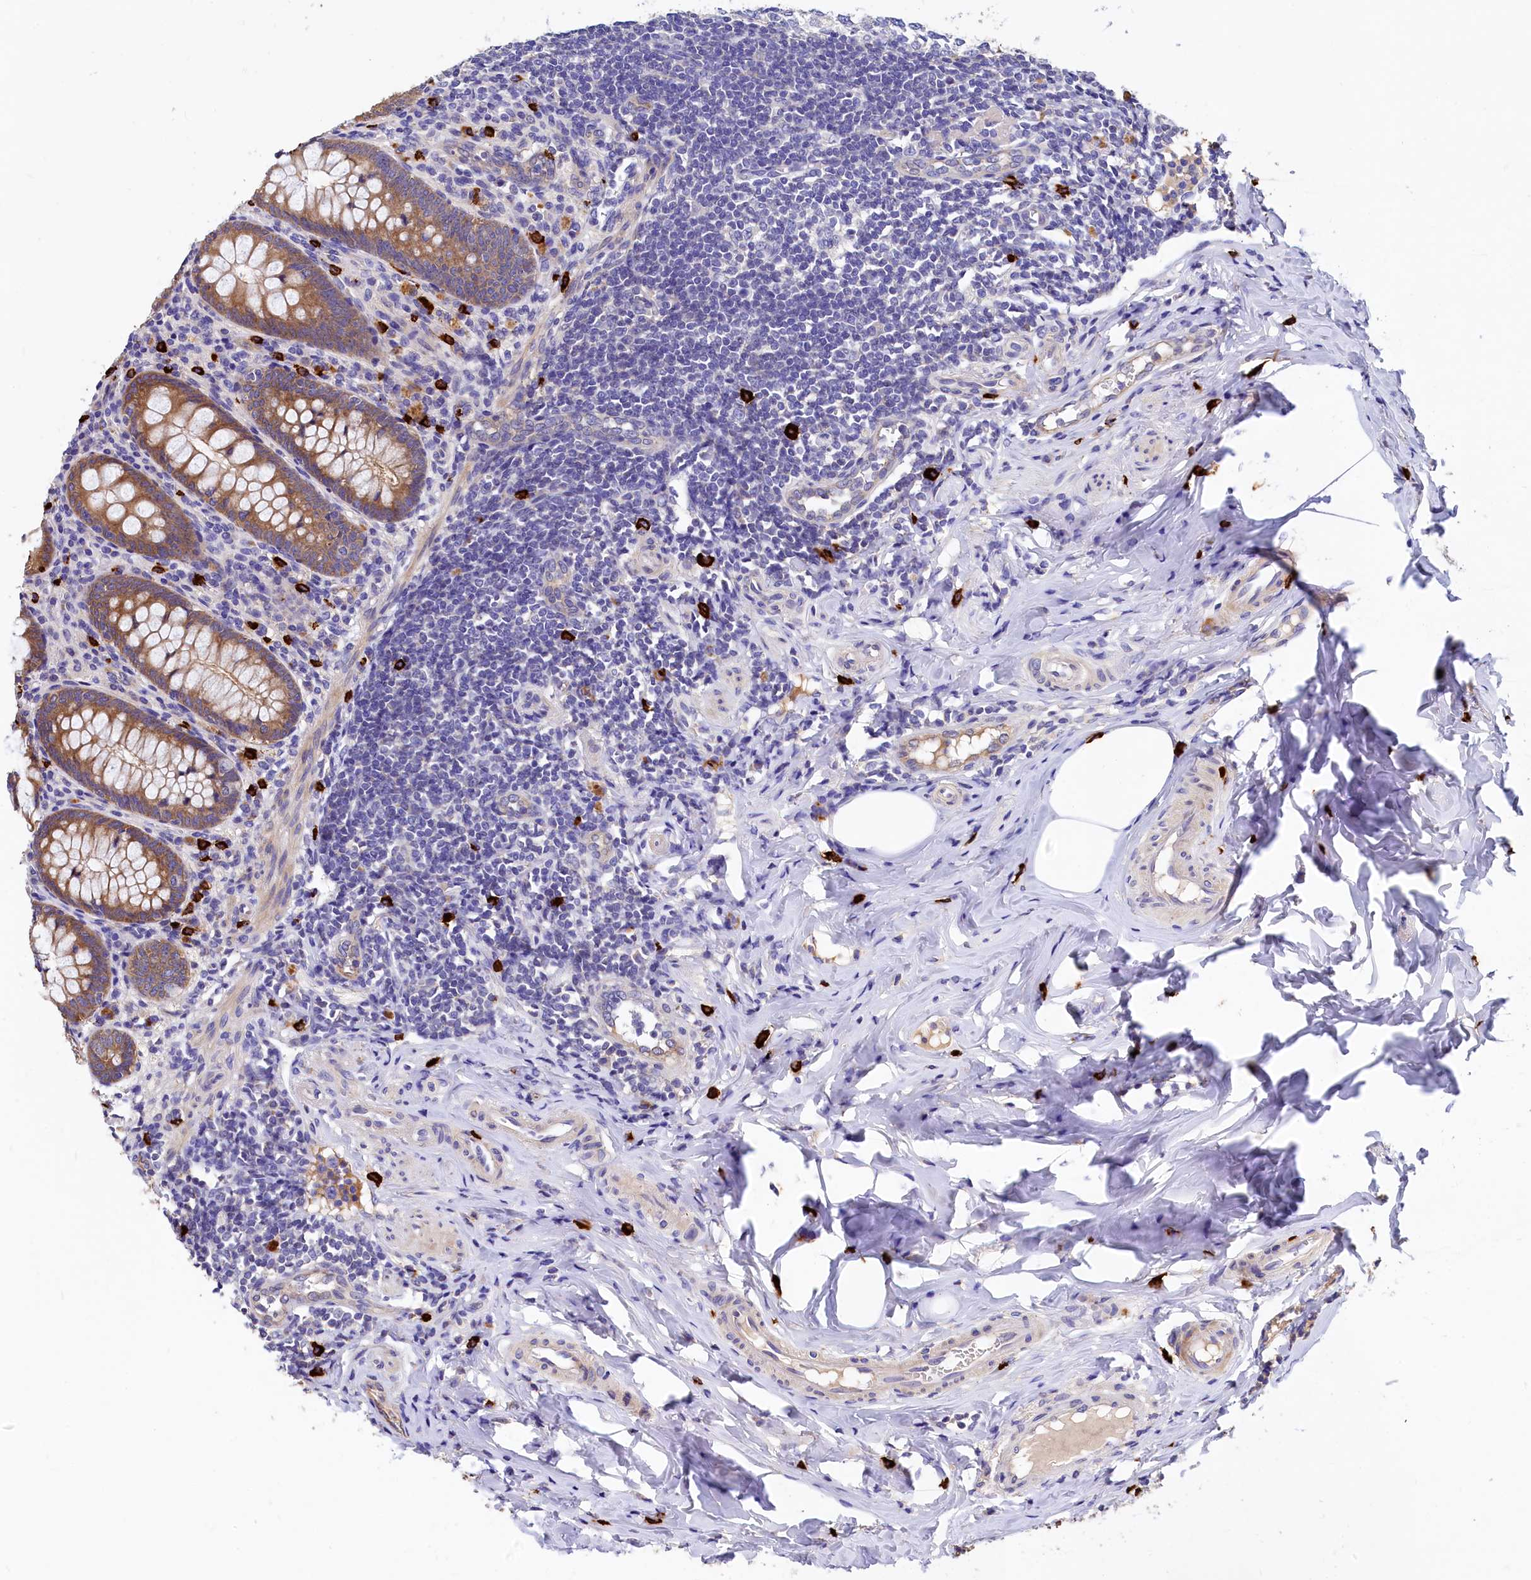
{"staining": {"intensity": "strong", "quantity": ">75%", "location": "cytoplasmic/membranous"}, "tissue": "appendix", "cell_type": "Glandular cells", "image_type": "normal", "snomed": [{"axis": "morphology", "description": "Normal tissue, NOS"}, {"axis": "topography", "description": "Appendix"}], "caption": "The immunohistochemical stain highlights strong cytoplasmic/membranous staining in glandular cells of normal appendix.", "gene": "EPS8L2", "patient": {"sex": "female", "age": 33}}